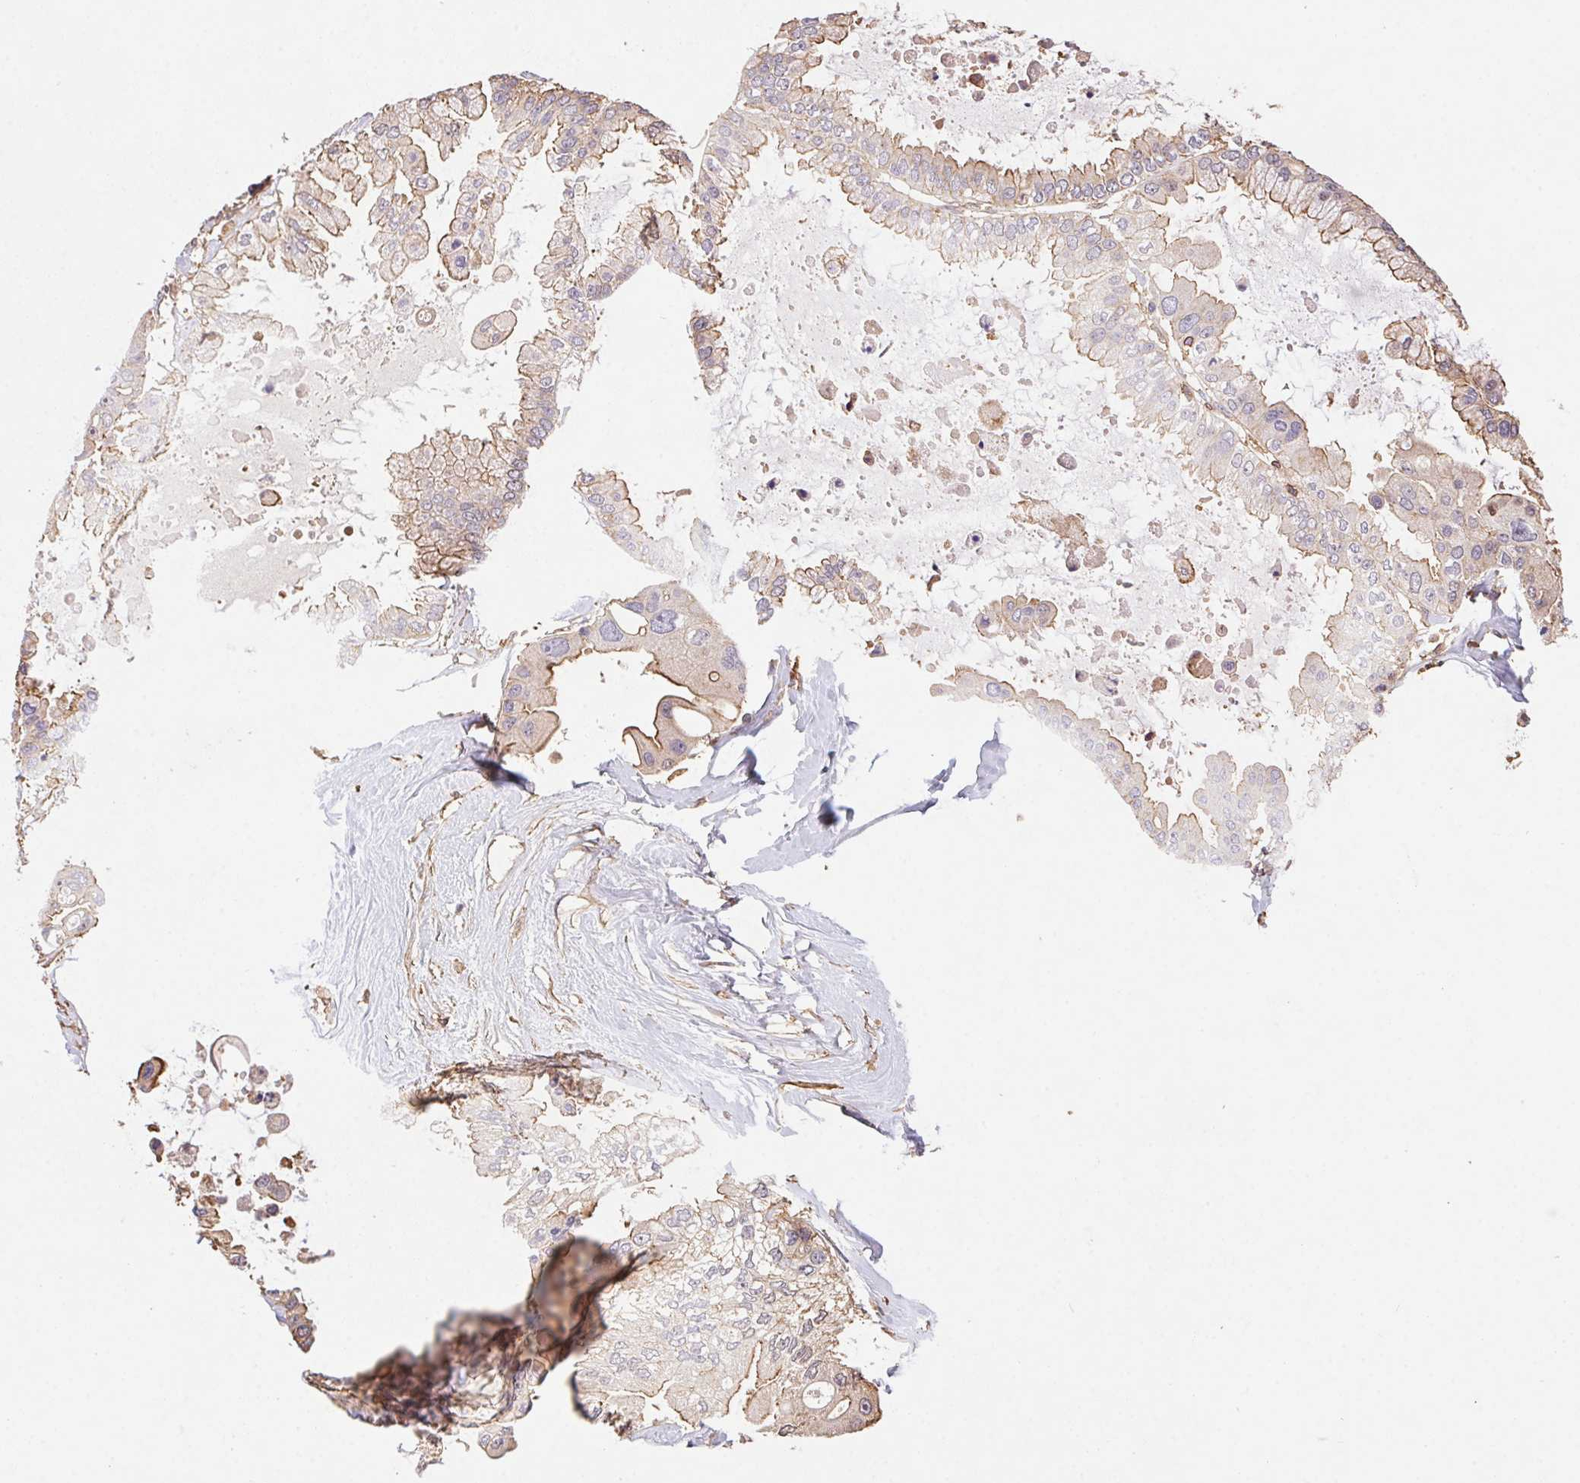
{"staining": {"intensity": "weak", "quantity": "25%-75%", "location": "cytoplasmic/membranous"}, "tissue": "ovarian cancer", "cell_type": "Tumor cells", "image_type": "cancer", "snomed": [{"axis": "morphology", "description": "Cystadenocarcinoma, serous, NOS"}, {"axis": "topography", "description": "Ovary"}], "caption": "A low amount of weak cytoplasmic/membranous expression is seen in approximately 25%-75% of tumor cells in ovarian serous cystadenocarcinoma tissue.", "gene": "ATG10", "patient": {"sex": "female", "age": 56}}